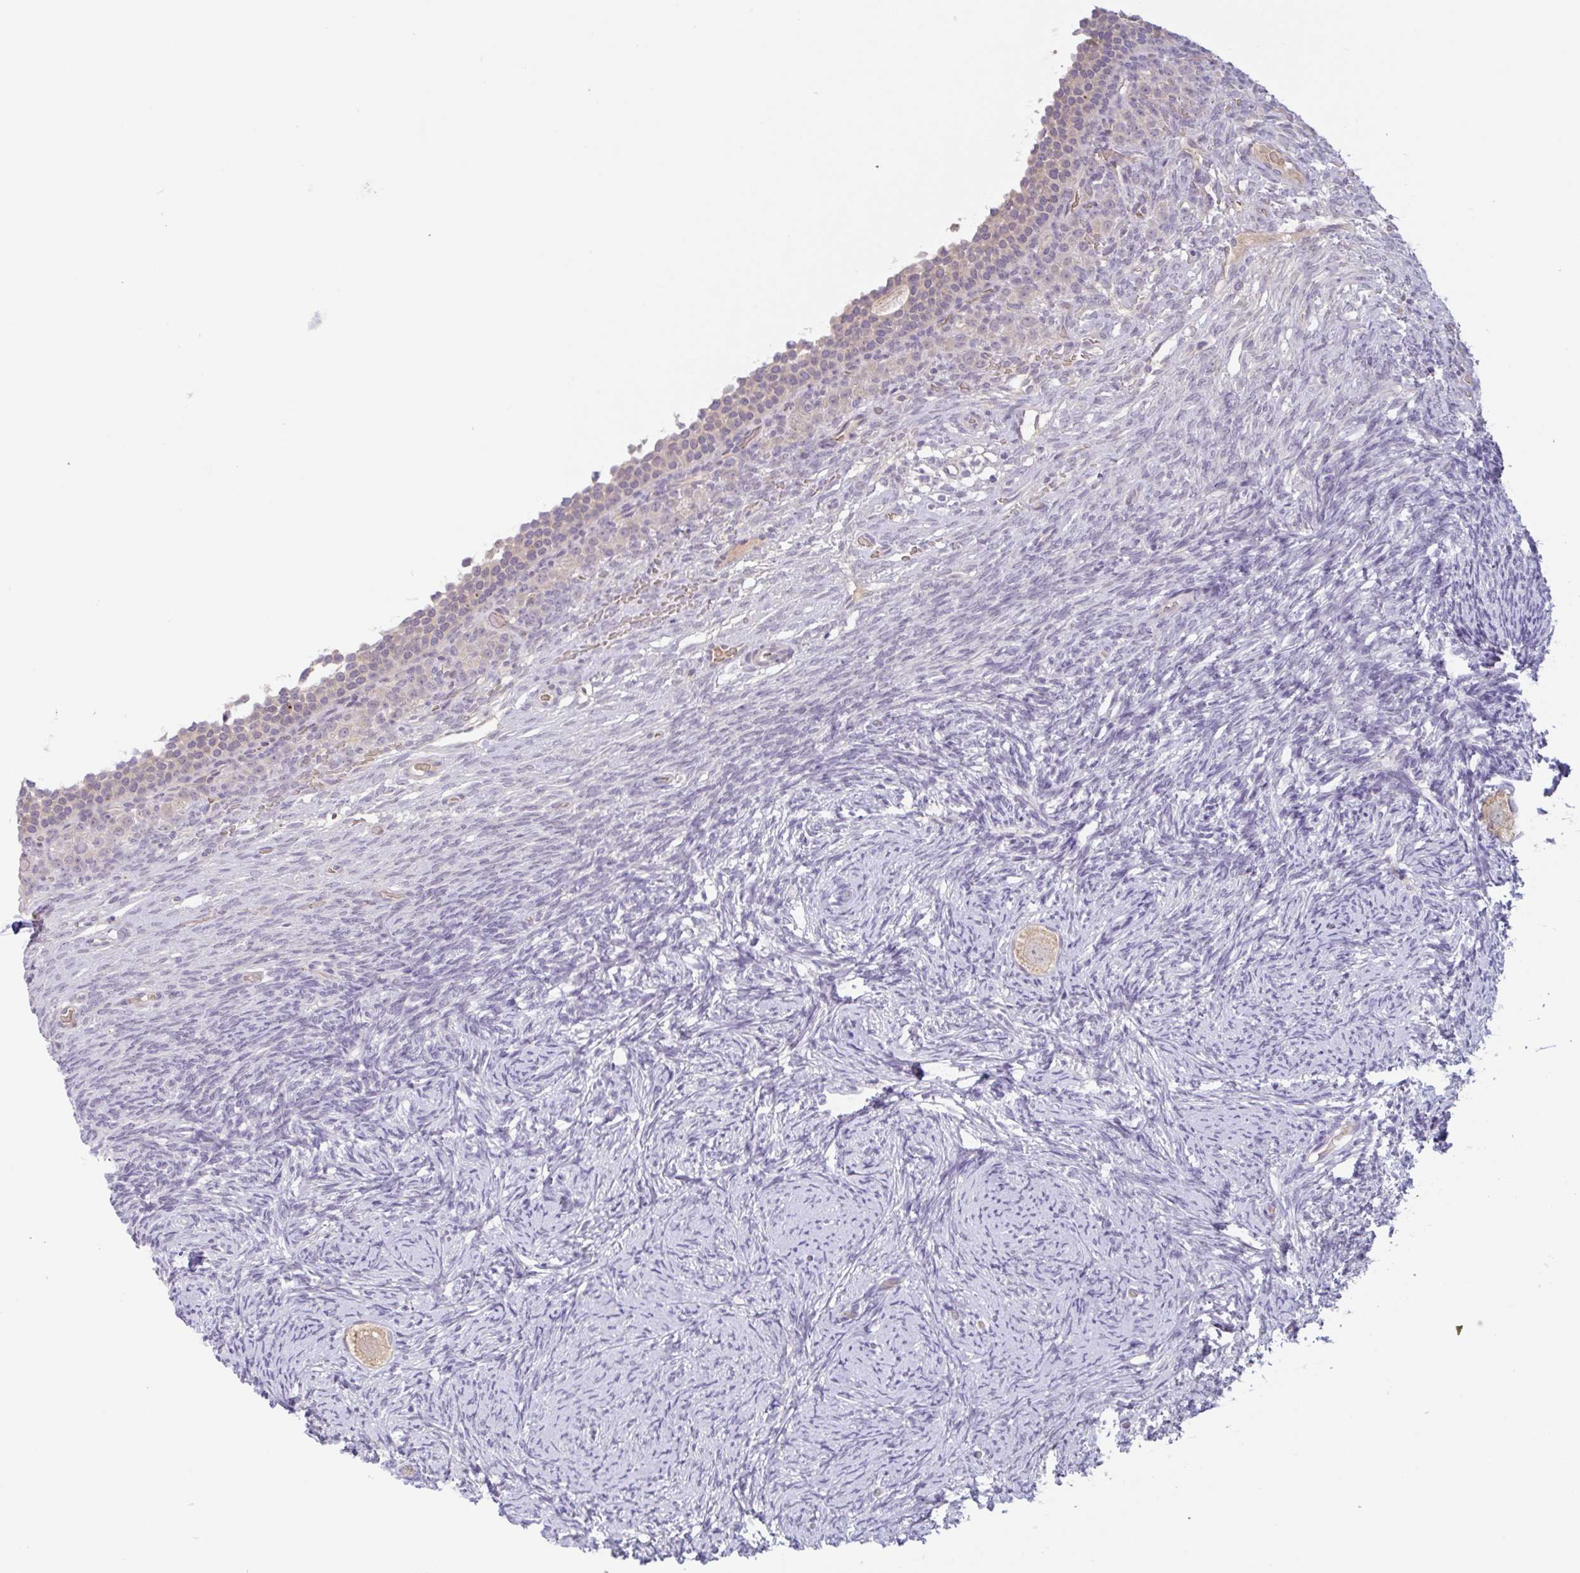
{"staining": {"intensity": "weak", "quantity": ">75%", "location": "cytoplasmic/membranous"}, "tissue": "ovary", "cell_type": "Follicle cells", "image_type": "normal", "snomed": [{"axis": "morphology", "description": "Normal tissue, NOS"}, {"axis": "topography", "description": "Ovary"}], "caption": "Immunohistochemistry image of benign human ovary stained for a protein (brown), which displays low levels of weak cytoplasmic/membranous positivity in approximately >75% of follicle cells.", "gene": "RHAG", "patient": {"sex": "female", "age": 34}}